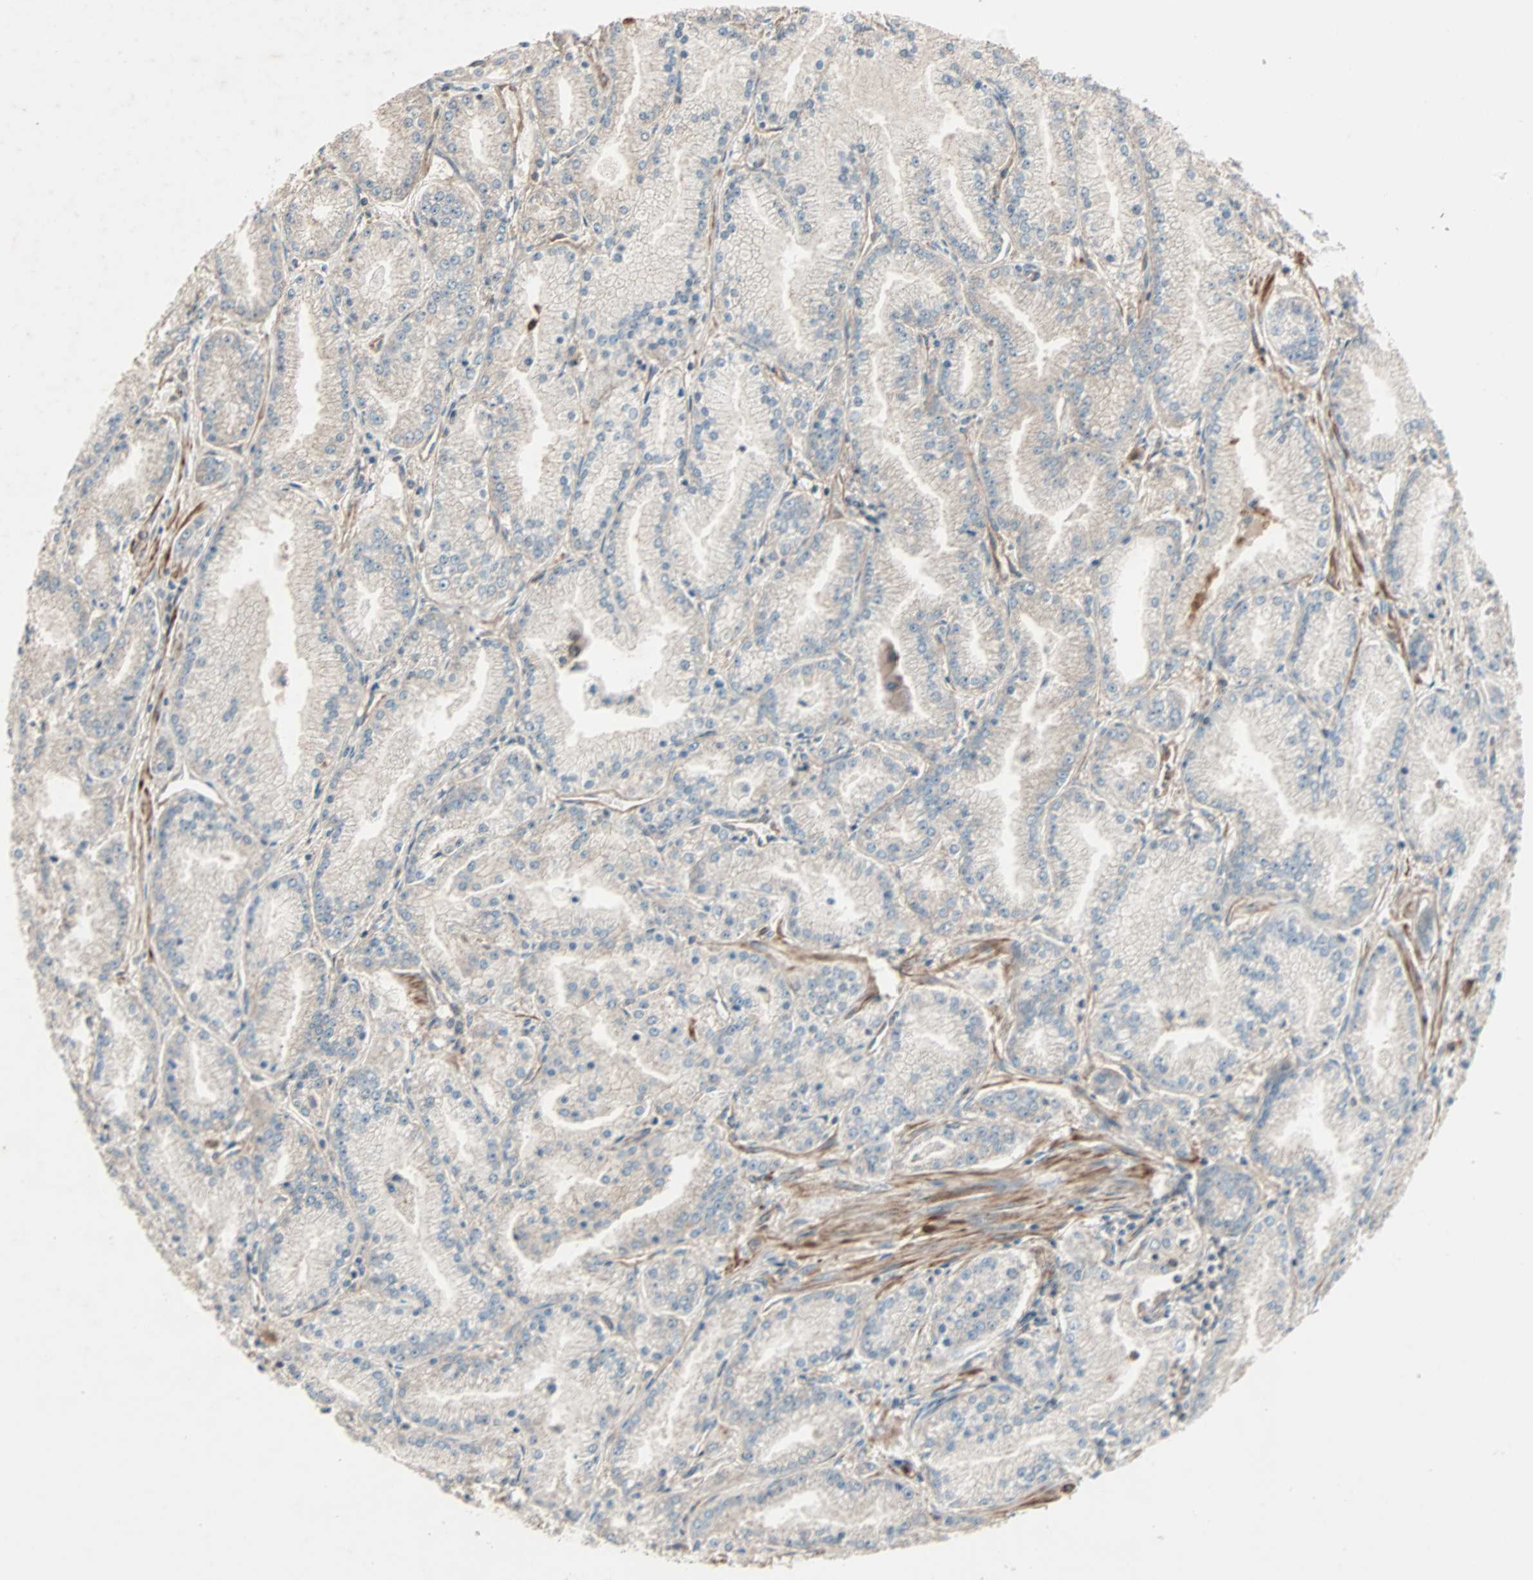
{"staining": {"intensity": "weak", "quantity": "<25%", "location": "cytoplasmic/membranous"}, "tissue": "prostate cancer", "cell_type": "Tumor cells", "image_type": "cancer", "snomed": [{"axis": "morphology", "description": "Adenocarcinoma, High grade"}, {"axis": "topography", "description": "Prostate"}], "caption": "A histopathology image of human prostate cancer (adenocarcinoma (high-grade)) is negative for staining in tumor cells.", "gene": "GCK", "patient": {"sex": "male", "age": 61}}